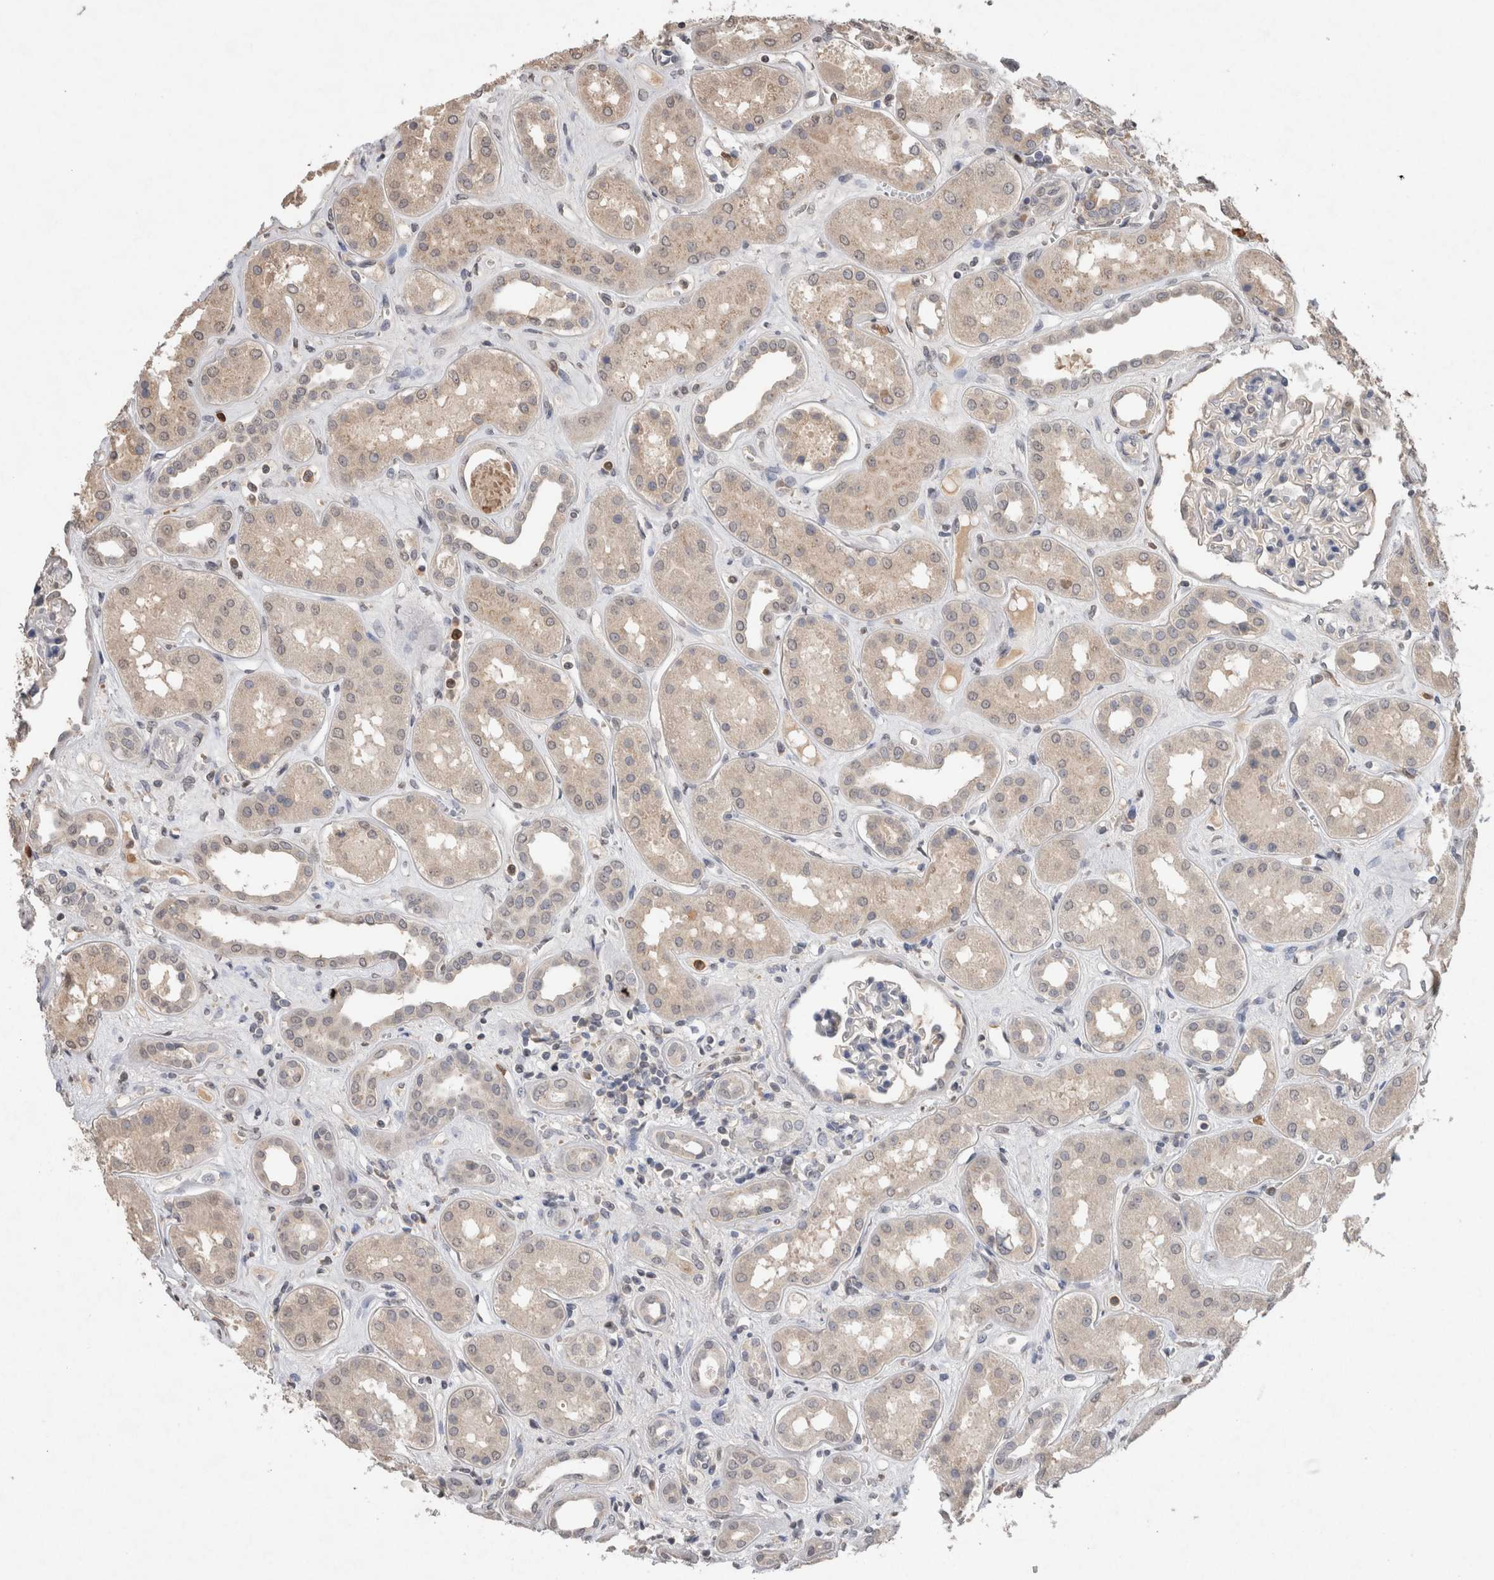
{"staining": {"intensity": "negative", "quantity": "none", "location": "none"}, "tissue": "kidney", "cell_type": "Cells in glomeruli", "image_type": "normal", "snomed": [{"axis": "morphology", "description": "Normal tissue, NOS"}, {"axis": "topography", "description": "Kidney"}], "caption": "Immunohistochemistry (IHC) of normal human kidney exhibits no positivity in cells in glomeruli. (DAB IHC, high magnification).", "gene": "FABP7", "patient": {"sex": "male", "age": 59}}